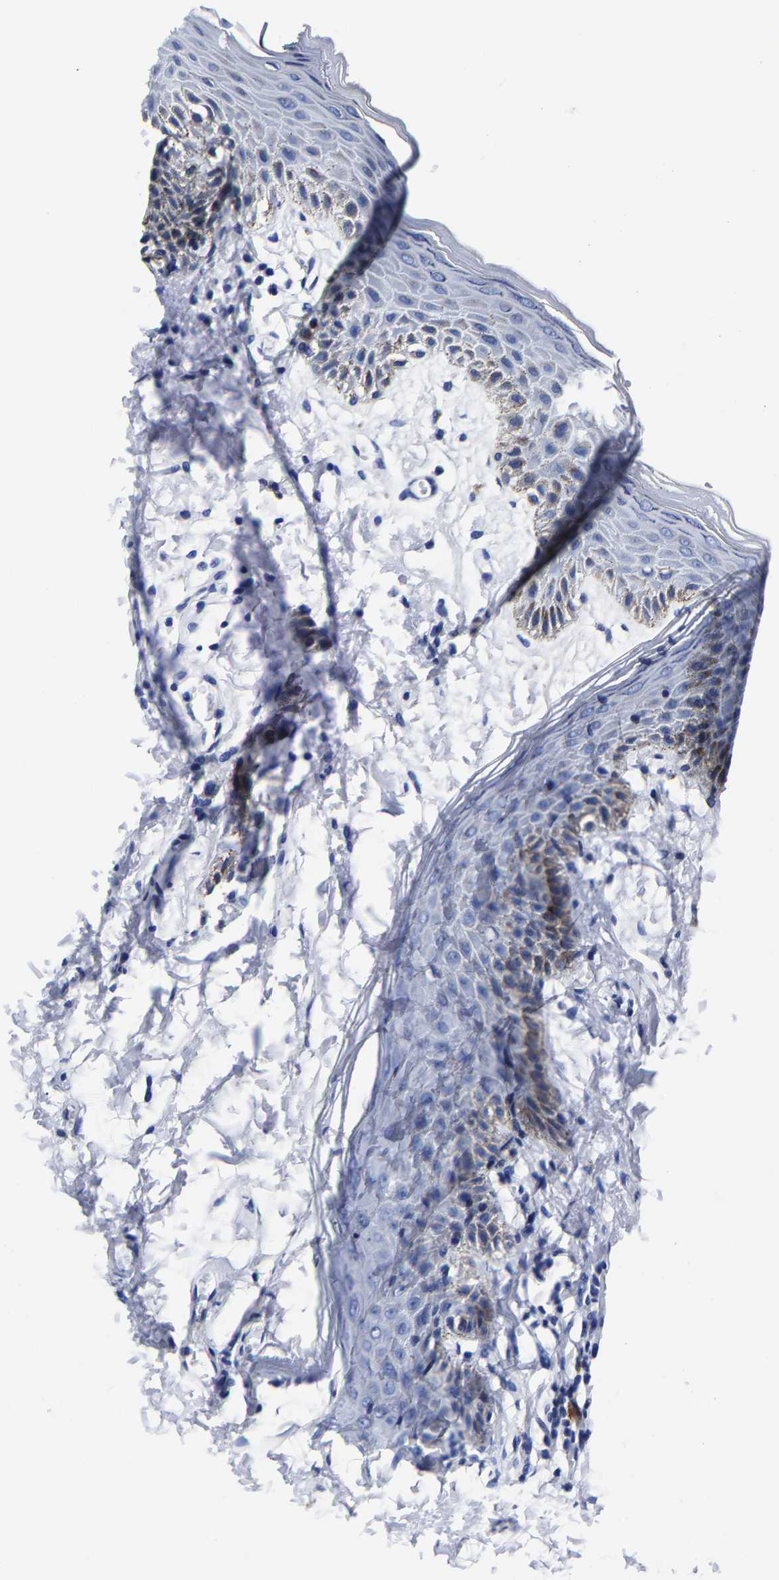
{"staining": {"intensity": "weak", "quantity": "<25%", "location": "cytoplasmic/membranous"}, "tissue": "skin", "cell_type": "Epidermal cells", "image_type": "normal", "snomed": [{"axis": "morphology", "description": "Normal tissue, NOS"}, {"axis": "topography", "description": "Anal"}], "caption": "IHC histopathology image of unremarkable skin: human skin stained with DAB (3,3'-diaminobenzidine) demonstrates no significant protein positivity in epidermal cells. (DAB IHC with hematoxylin counter stain).", "gene": "CPA2", "patient": {"sex": "male", "age": 44}}